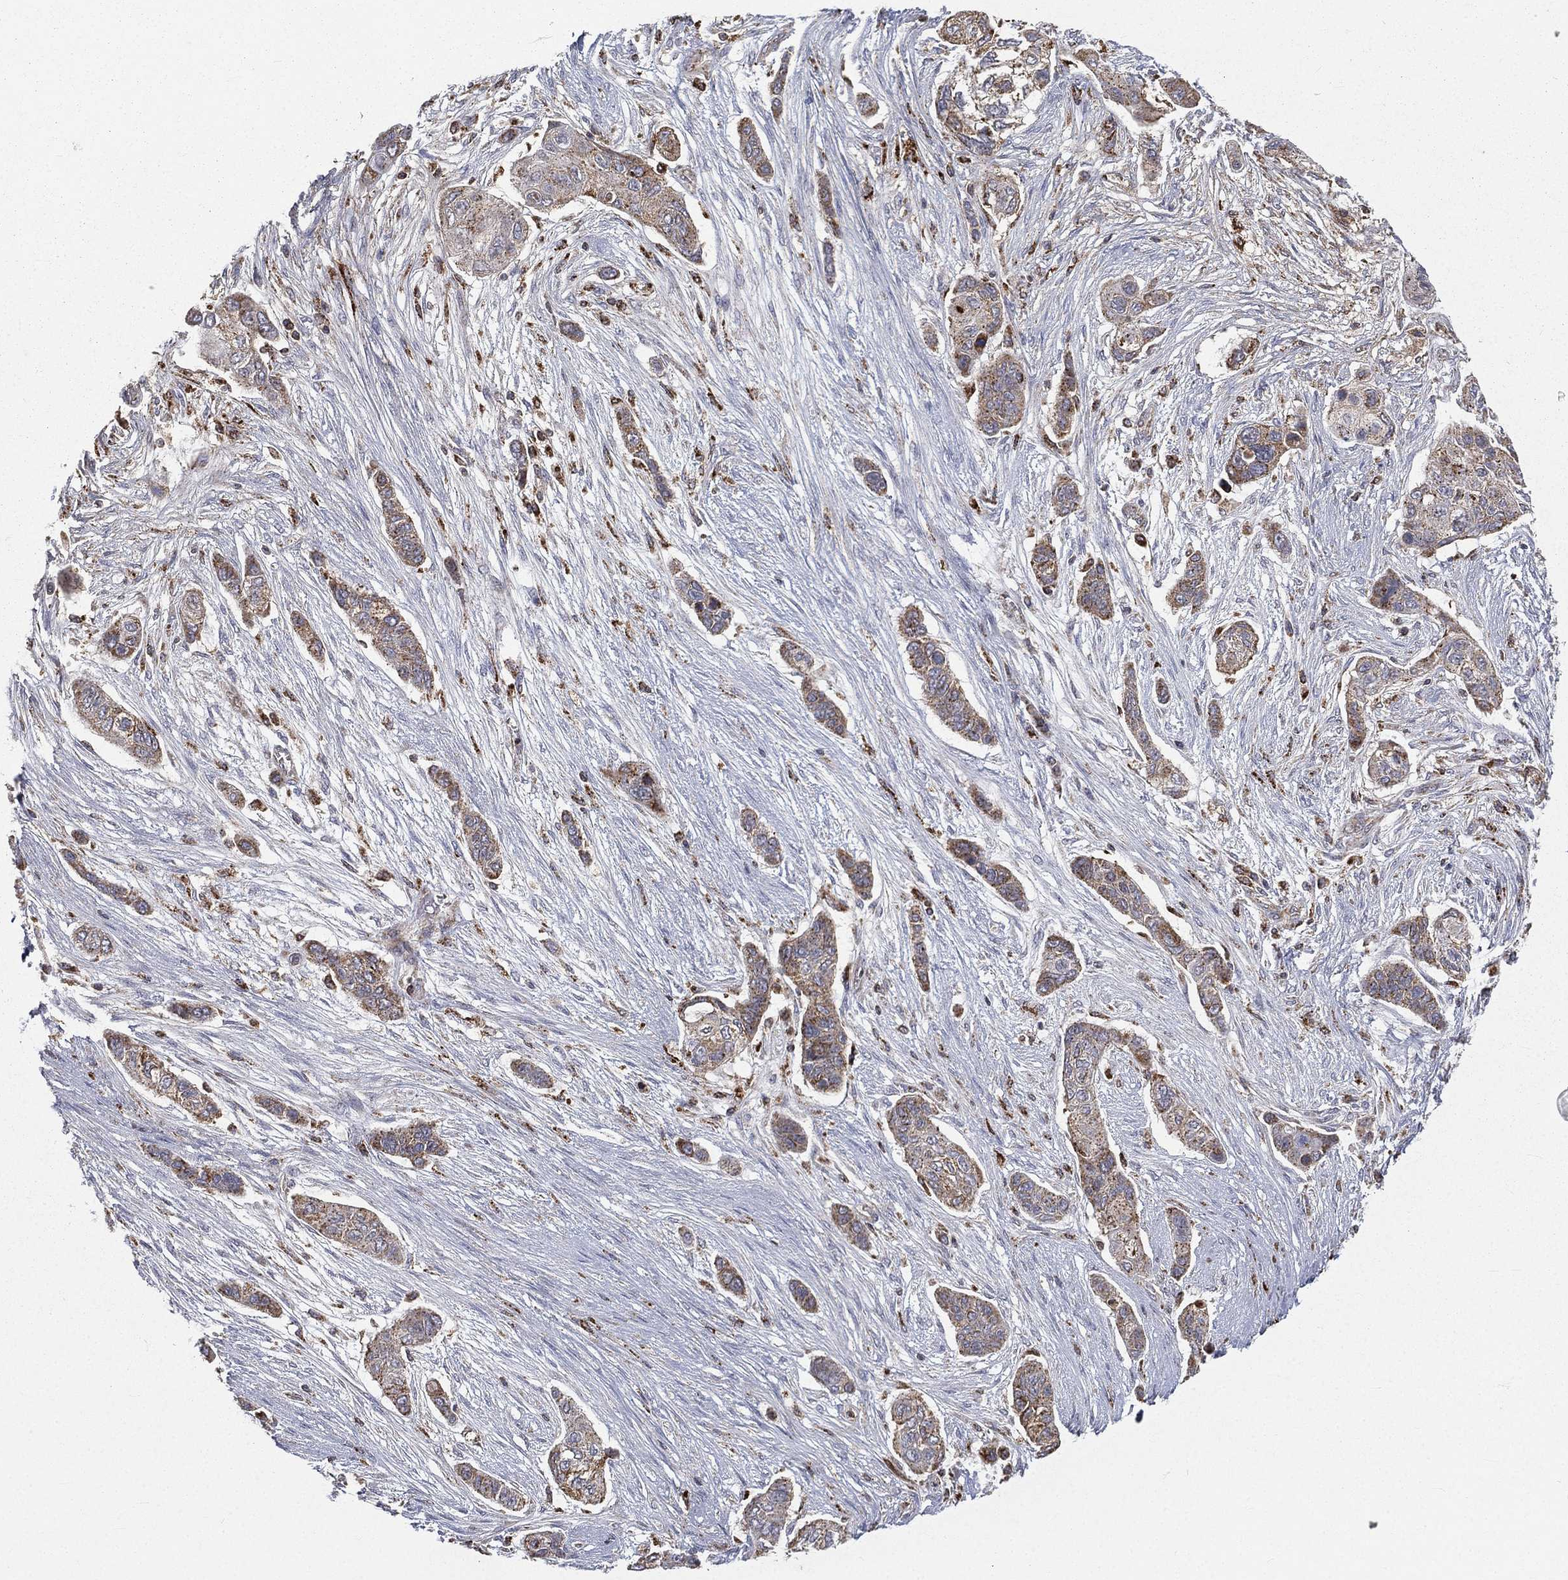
{"staining": {"intensity": "moderate", "quantity": "25%-75%", "location": "cytoplasmic/membranous"}, "tissue": "lung cancer", "cell_type": "Tumor cells", "image_type": "cancer", "snomed": [{"axis": "morphology", "description": "Squamous cell carcinoma, NOS"}, {"axis": "topography", "description": "Lung"}], "caption": "This image shows immunohistochemistry (IHC) staining of human squamous cell carcinoma (lung), with medium moderate cytoplasmic/membranous staining in about 25%-75% of tumor cells.", "gene": "RIN3", "patient": {"sex": "male", "age": 69}}